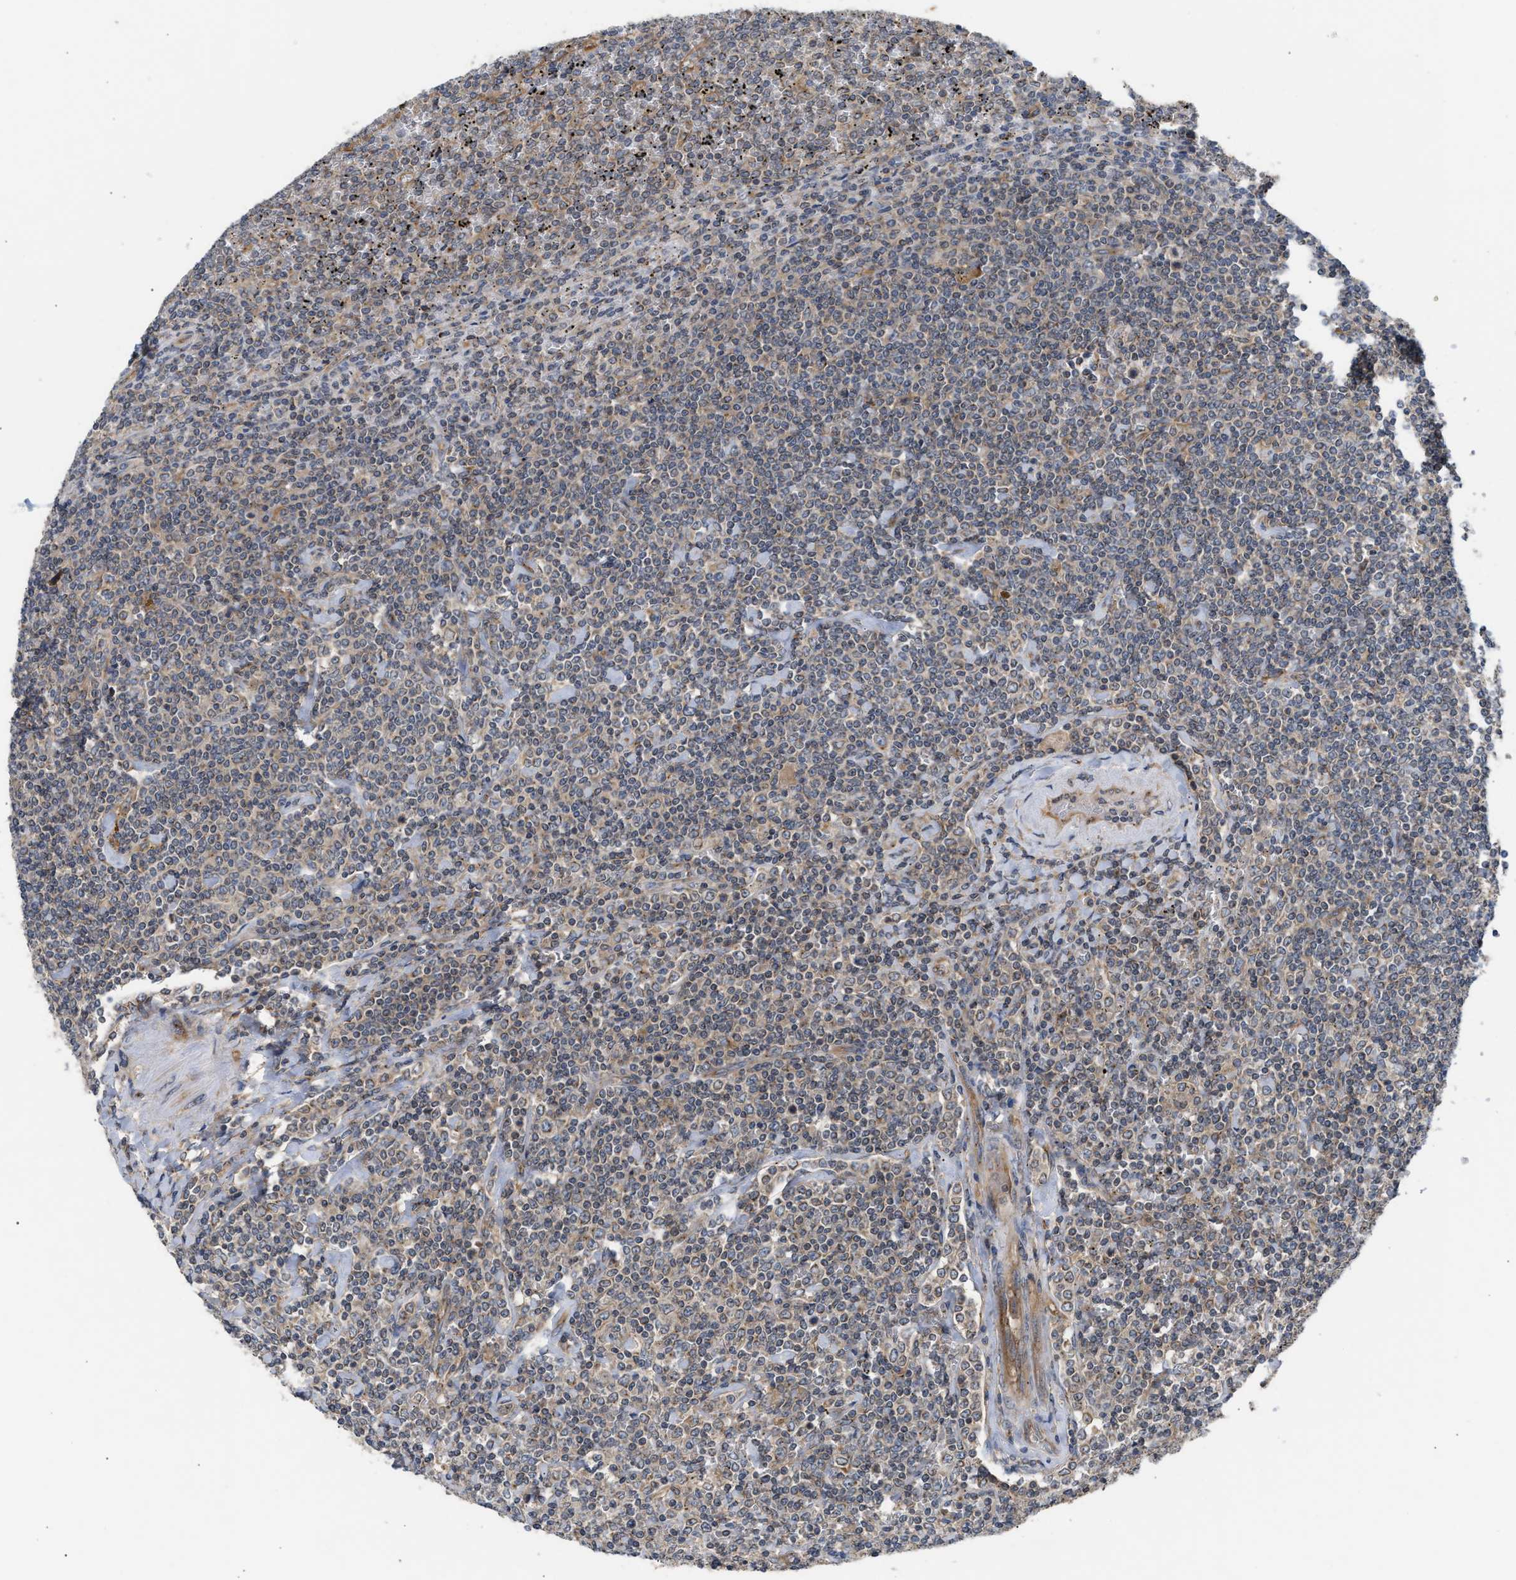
{"staining": {"intensity": "weak", "quantity": "25%-75%", "location": "cytoplasmic/membranous"}, "tissue": "lymphoma", "cell_type": "Tumor cells", "image_type": "cancer", "snomed": [{"axis": "morphology", "description": "Malignant lymphoma, non-Hodgkin's type, Low grade"}, {"axis": "topography", "description": "Spleen"}], "caption": "Approximately 25%-75% of tumor cells in human low-grade malignant lymphoma, non-Hodgkin's type demonstrate weak cytoplasmic/membranous protein positivity as visualized by brown immunohistochemical staining.", "gene": "LAPTM4B", "patient": {"sex": "female", "age": 19}}